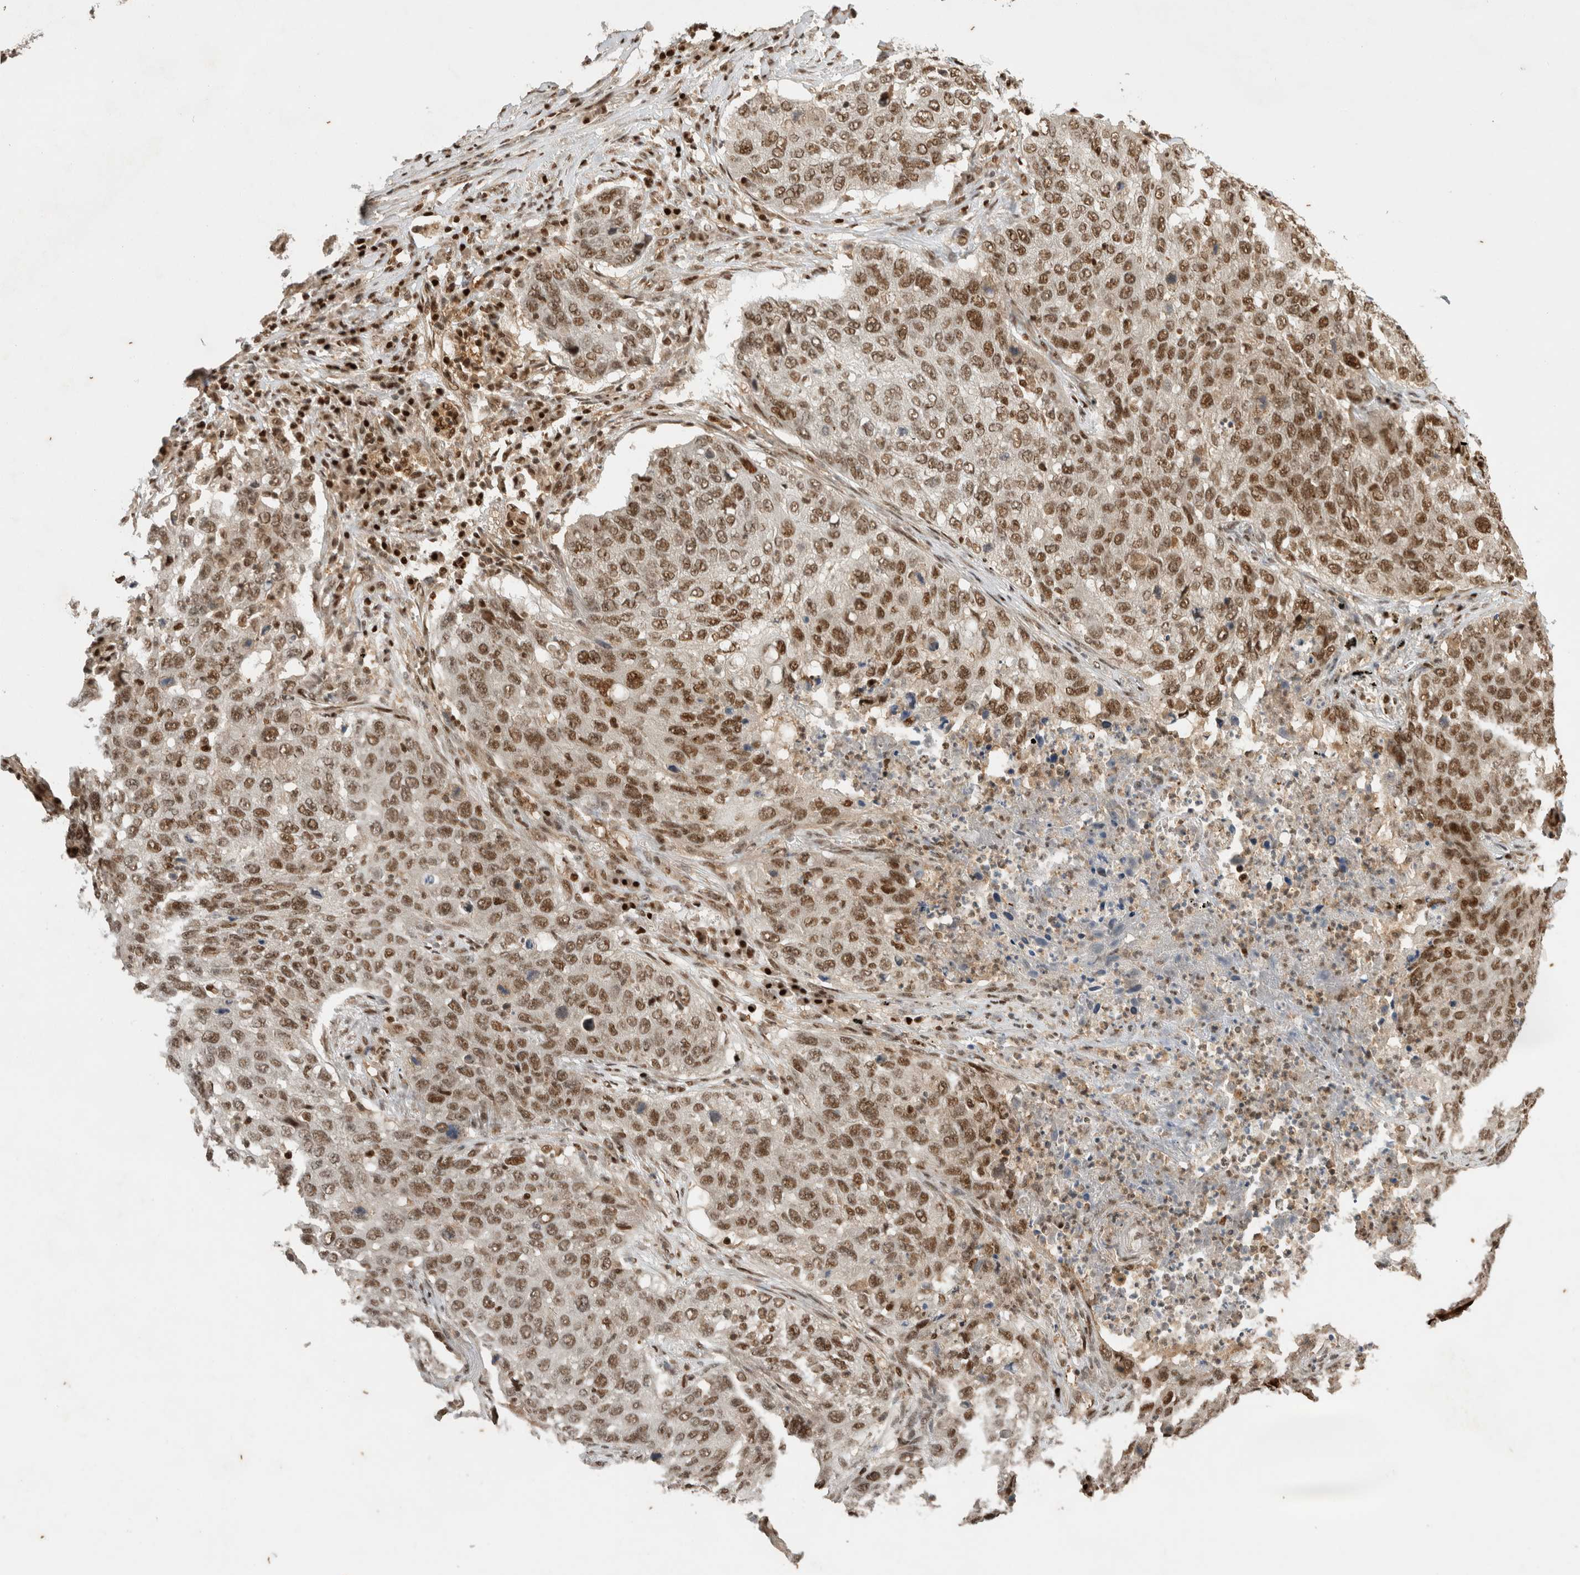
{"staining": {"intensity": "moderate", "quantity": ">75%", "location": "nuclear"}, "tissue": "lung cancer", "cell_type": "Tumor cells", "image_type": "cancer", "snomed": [{"axis": "morphology", "description": "Squamous cell carcinoma, NOS"}, {"axis": "topography", "description": "Lung"}], "caption": "The immunohistochemical stain labels moderate nuclear positivity in tumor cells of lung cancer (squamous cell carcinoma) tissue.", "gene": "SNRNP40", "patient": {"sex": "female", "age": 63}}